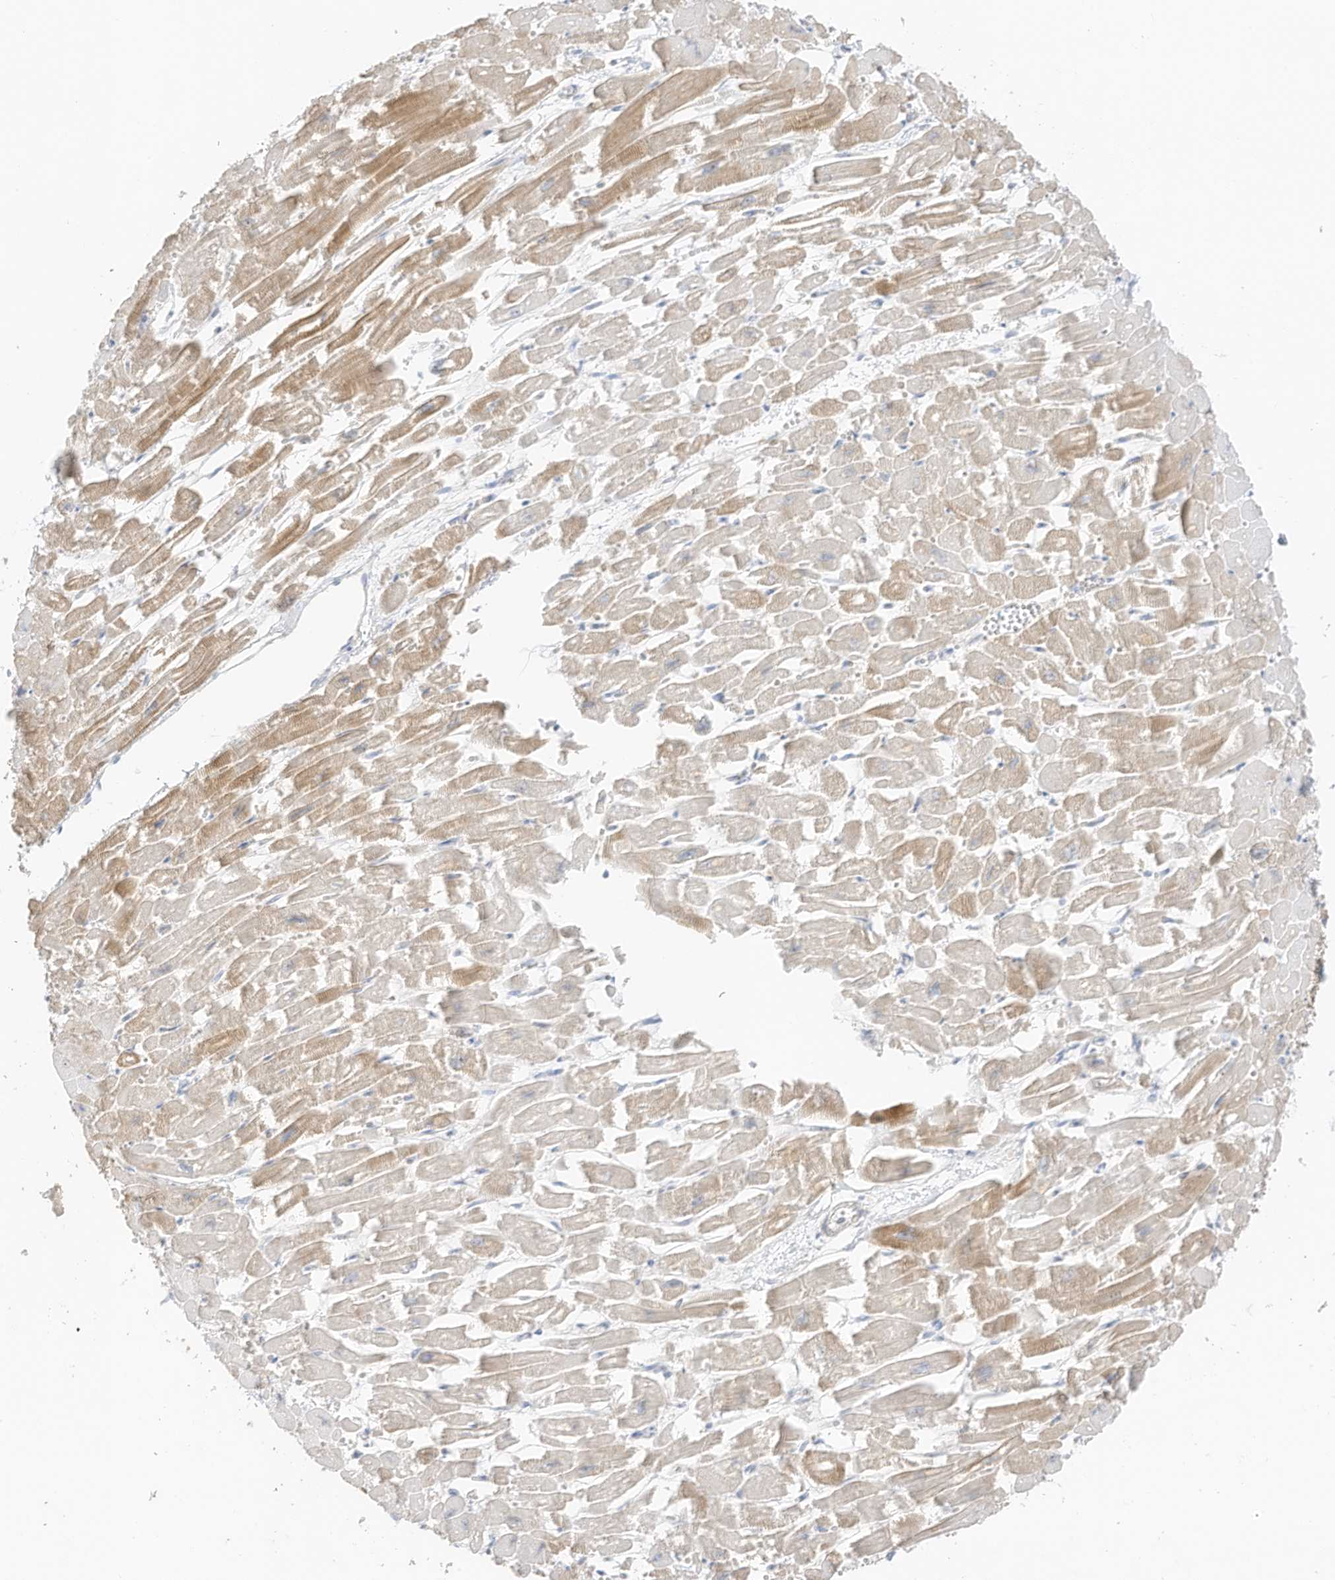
{"staining": {"intensity": "moderate", "quantity": "25%-75%", "location": "cytoplasmic/membranous"}, "tissue": "heart muscle", "cell_type": "Cardiomyocytes", "image_type": "normal", "snomed": [{"axis": "morphology", "description": "Normal tissue, NOS"}, {"axis": "topography", "description": "Heart"}], "caption": "Moderate cytoplasmic/membranous positivity is seen in approximately 25%-75% of cardiomyocytes in unremarkable heart muscle.", "gene": "ZBTB41", "patient": {"sex": "male", "age": 54}}